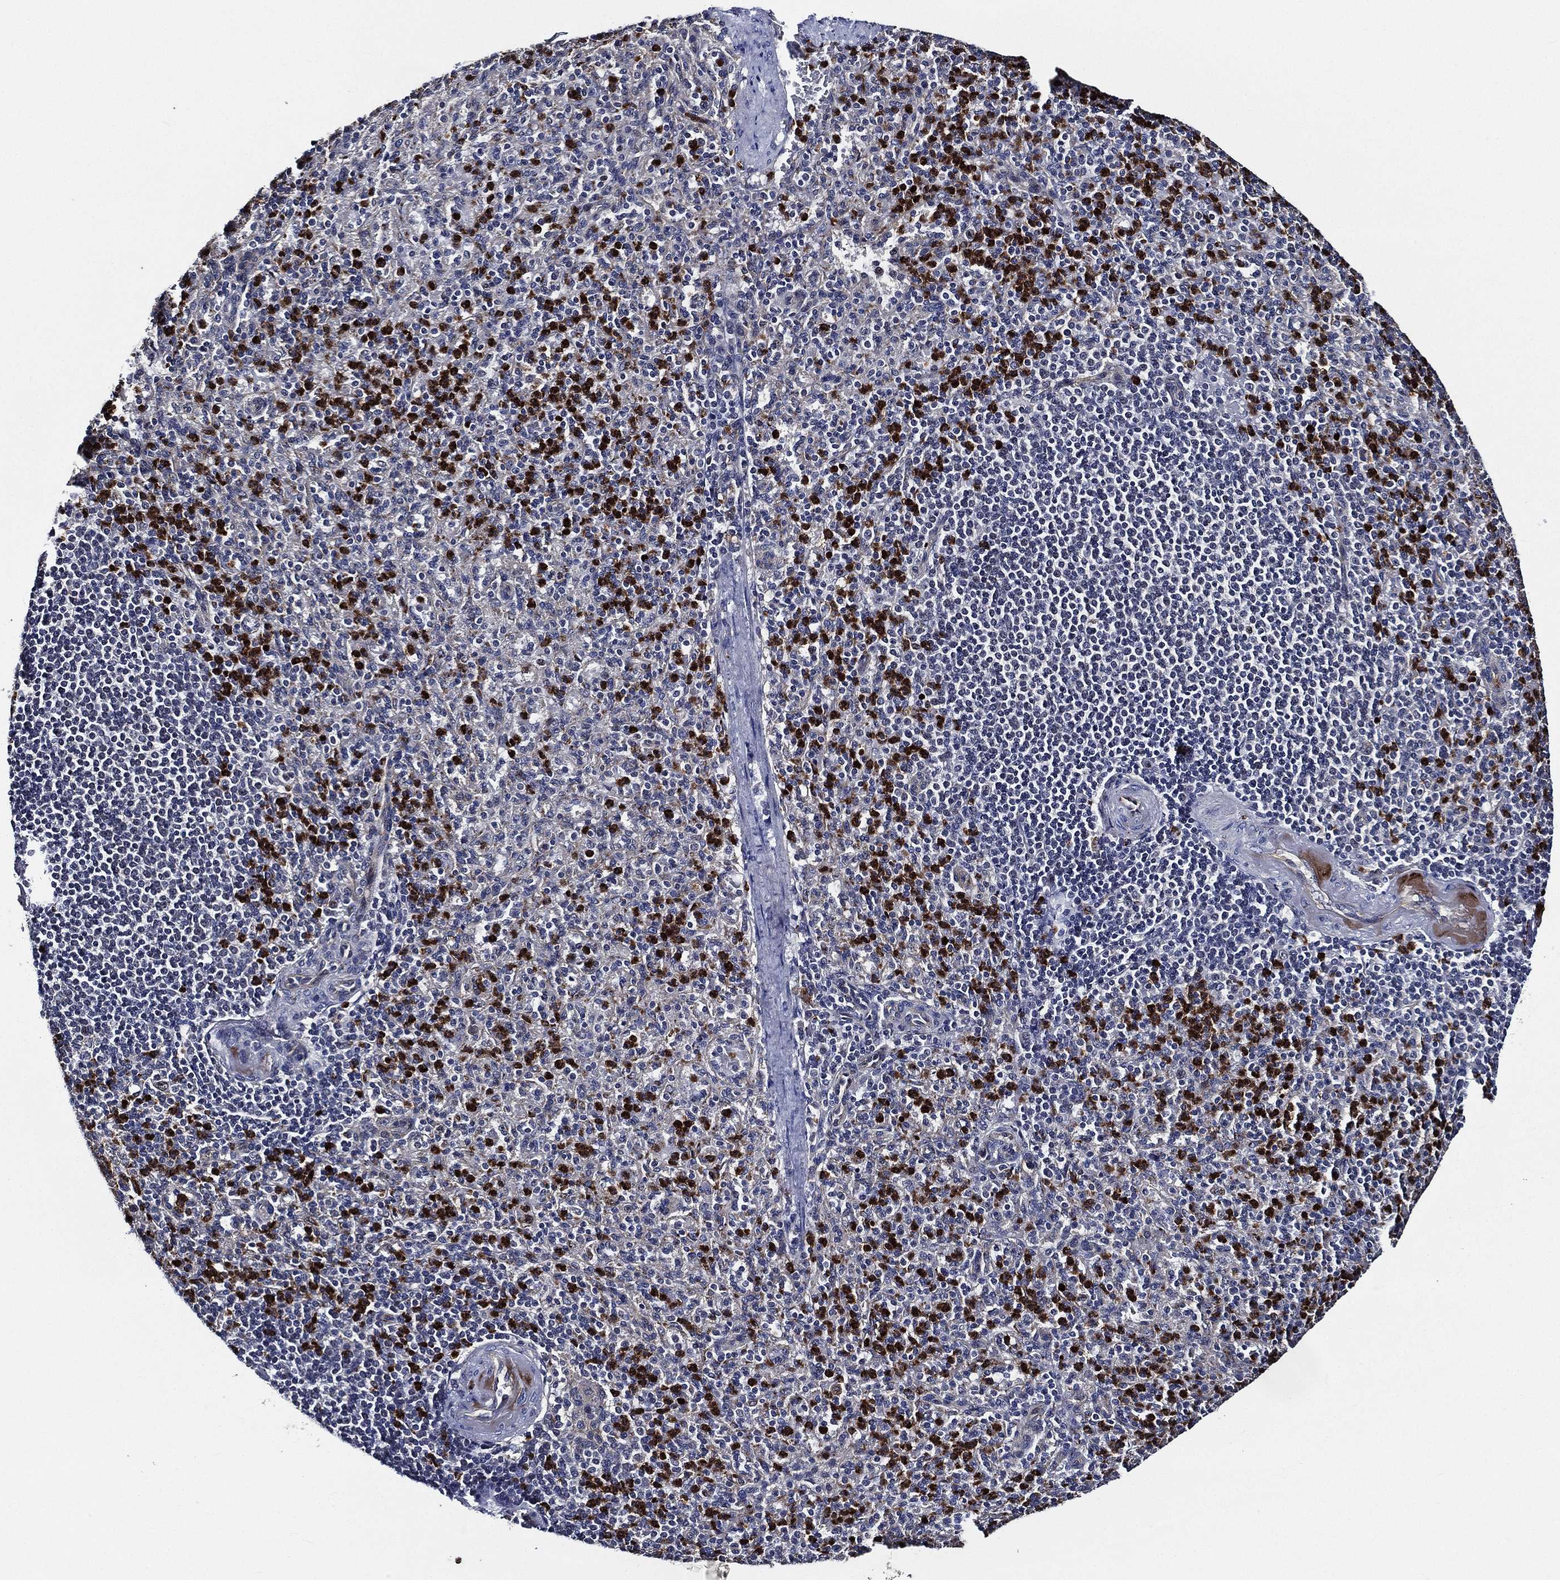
{"staining": {"intensity": "strong", "quantity": "<25%", "location": "nuclear"}, "tissue": "spleen", "cell_type": "Cells in red pulp", "image_type": "normal", "snomed": [{"axis": "morphology", "description": "Normal tissue, NOS"}, {"axis": "topography", "description": "Spleen"}], "caption": "The immunohistochemical stain highlights strong nuclear positivity in cells in red pulp of benign spleen. The staining is performed using DAB (3,3'-diaminobenzidine) brown chromogen to label protein expression. The nuclei are counter-stained blue using hematoxylin.", "gene": "KIF20B", "patient": {"sex": "female", "age": 74}}